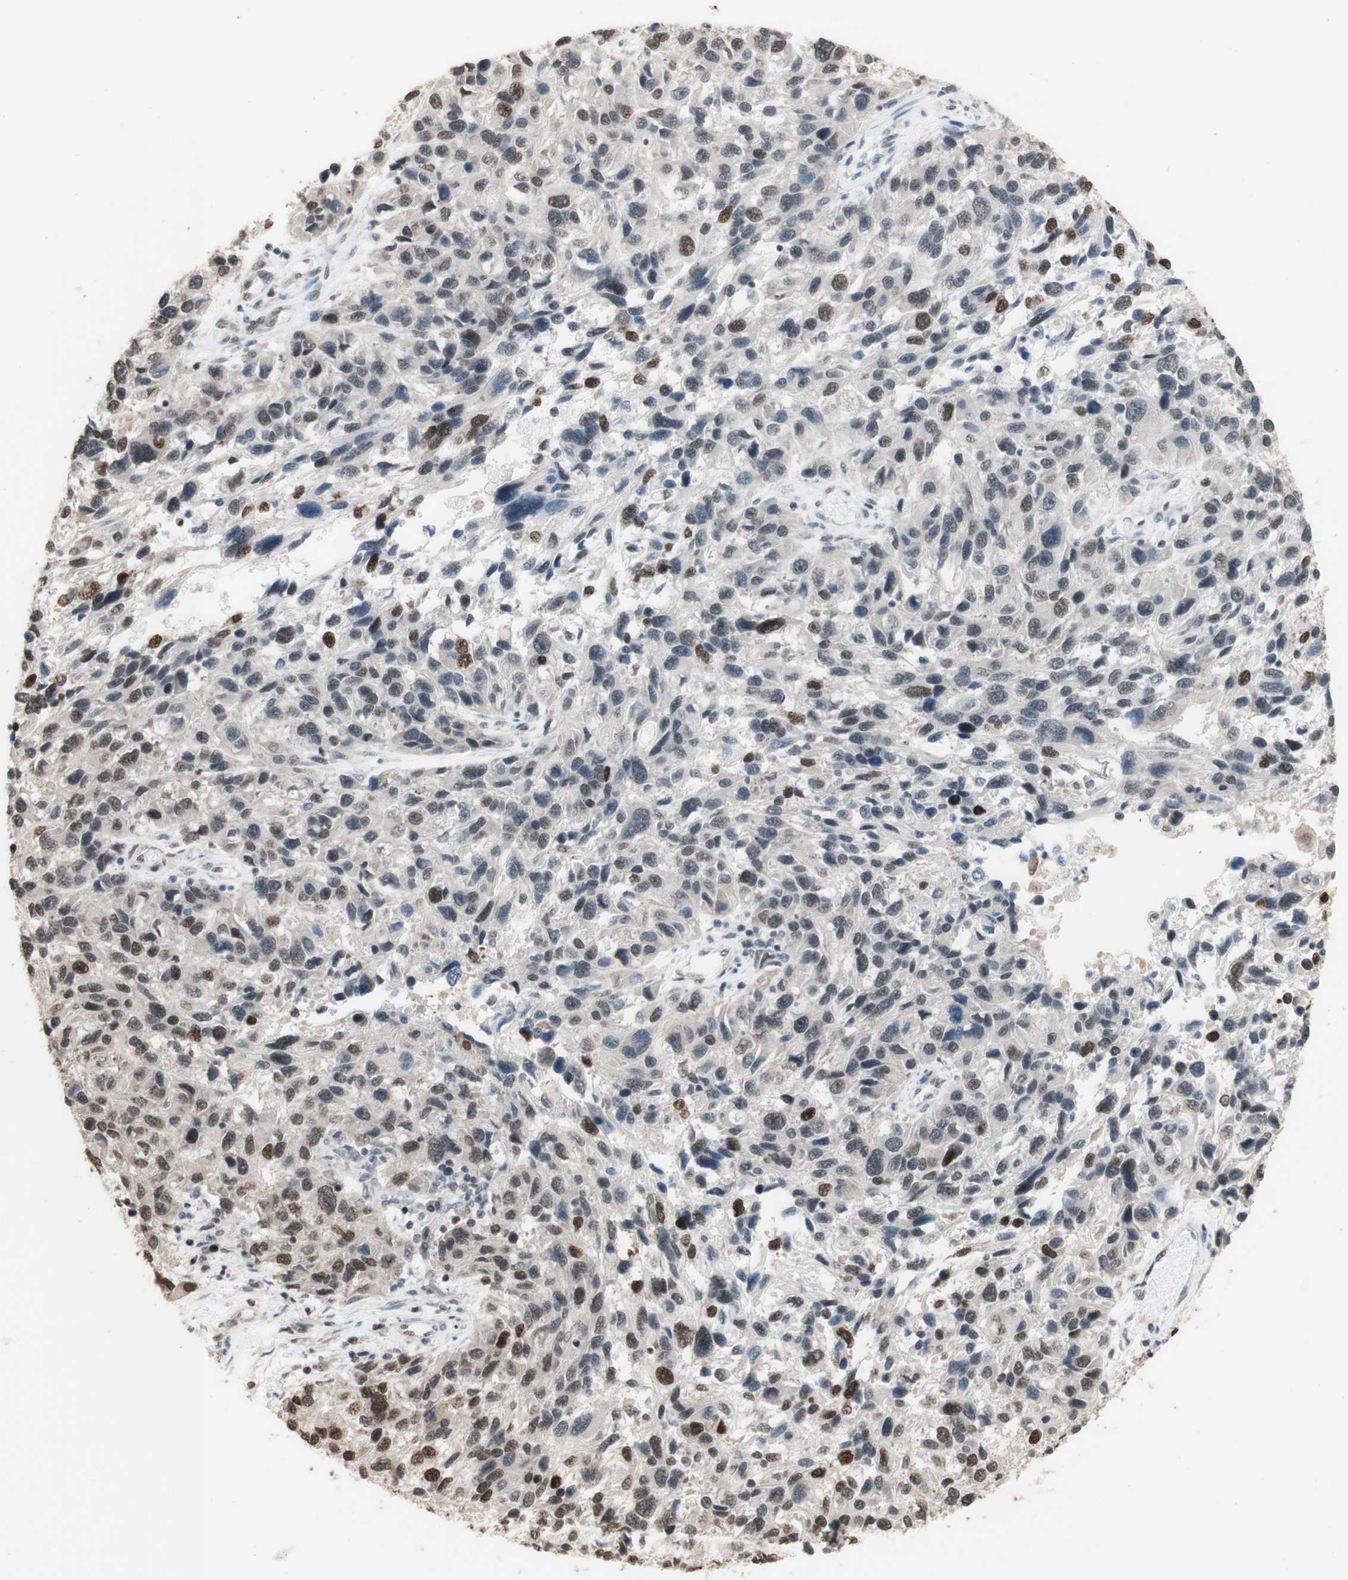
{"staining": {"intensity": "moderate", "quantity": "25%-75%", "location": "nuclear"}, "tissue": "melanoma", "cell_type": "Tumor cells", "image_type": "cancer", "snomed": [{"axis": "morphology", "description": "Malignant melanoma, NOS"}, {"axis": "topography", "description": "Skin"}], "caption": "Immunohistochemical staining of malignant melanoma shows medium levels of moderate nuclear protein positivity in about 25%-75% of tumor cells.", "gene": "HNRNPA2B1", "patient": {"sex": "male", "age": 53}}